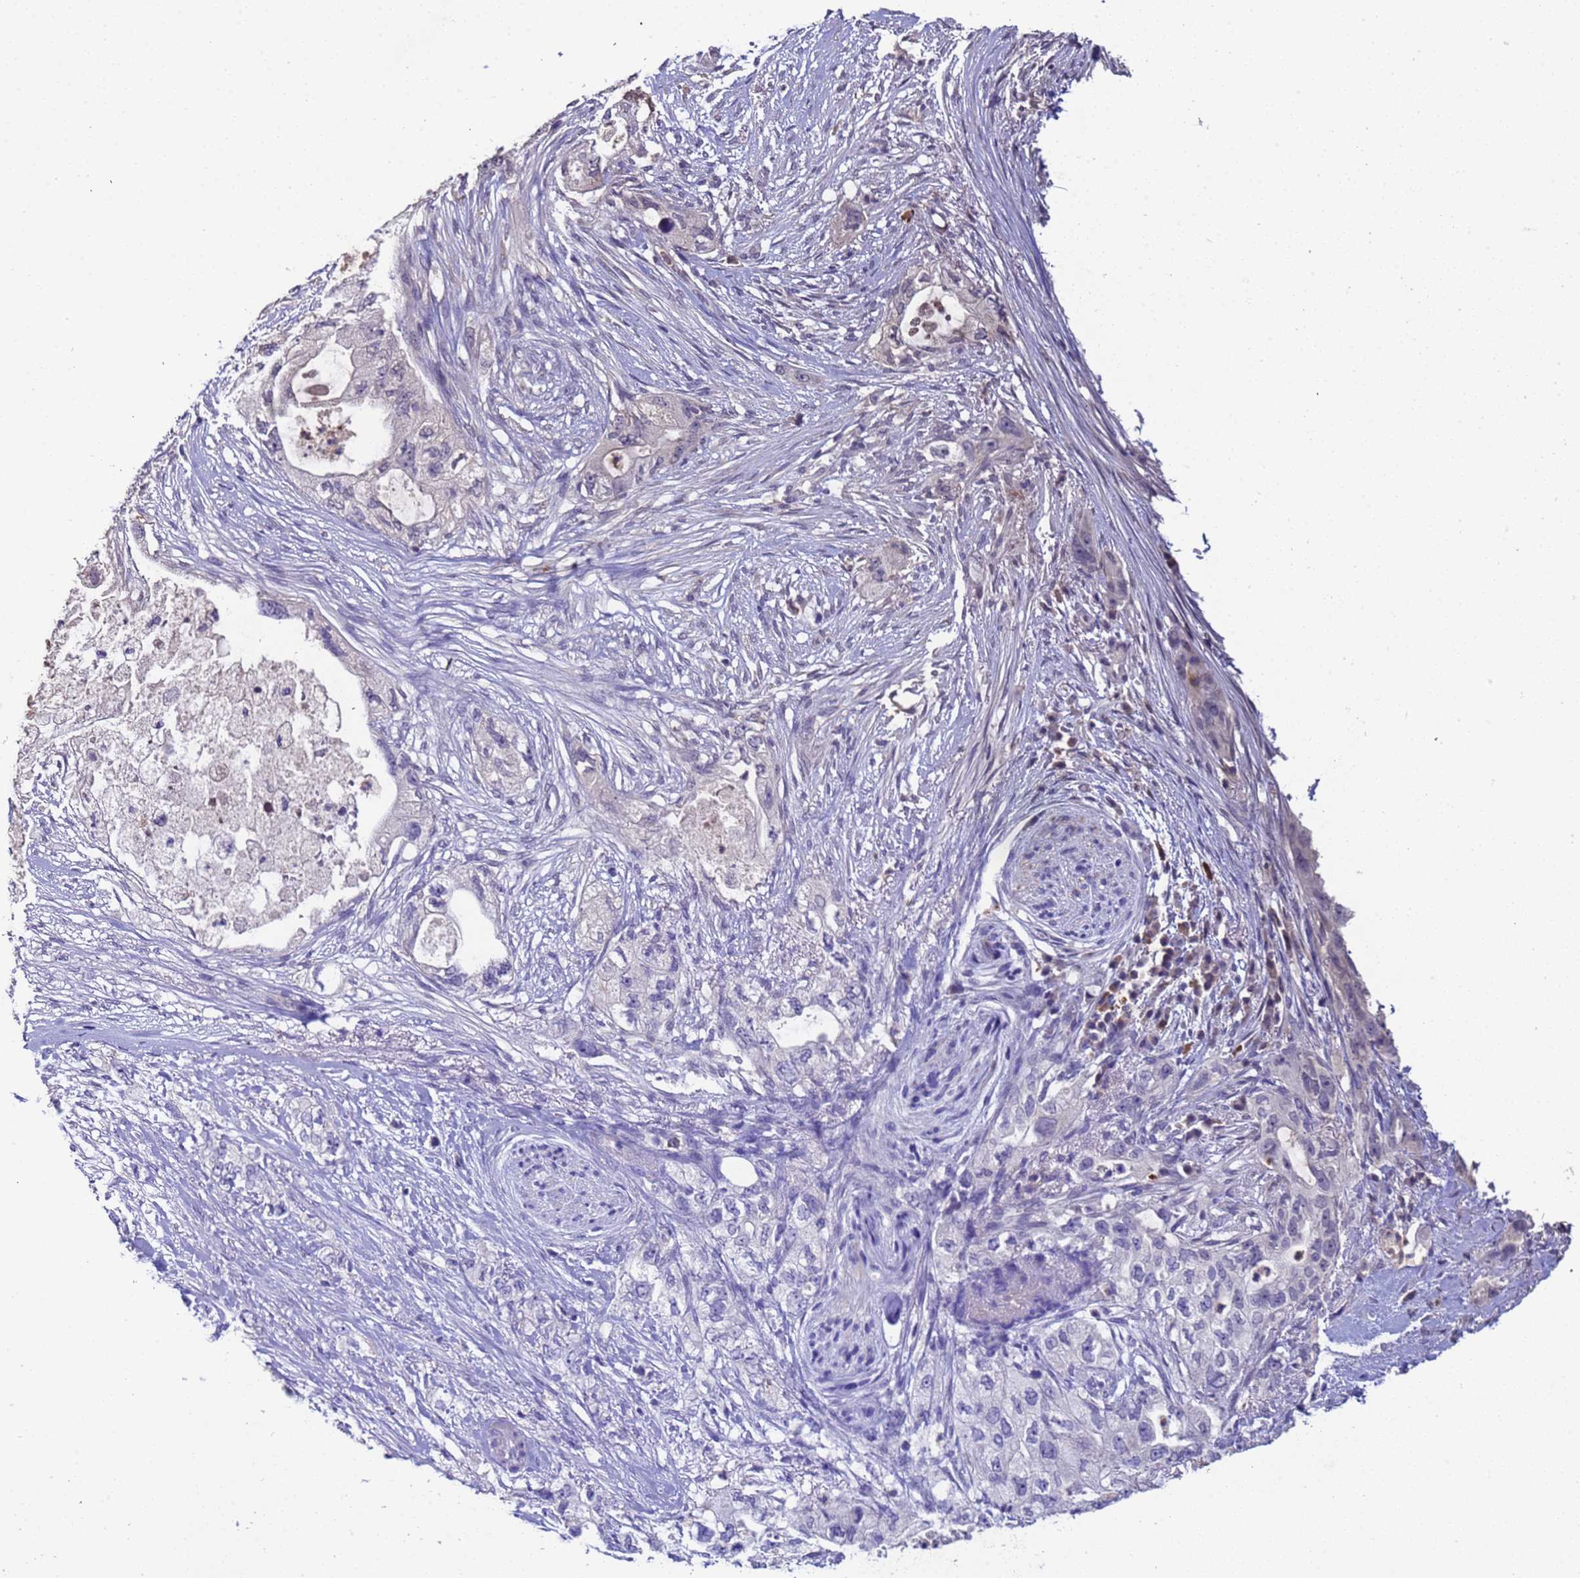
{"staining": {"intensity": "negative", "quantity": "none", "location": "none"}, "tissue": "pancreatic cancer", "cell_type": "Tumor cells", "image_type": "cancer", "snomed": [{"axis": "morphology", "description": "Adenocarcinoma, NOS"}, {"axis": "topography", "description": "Pancreas"}], "caption": "A histopathology image of human adenocarcinoma (pancreatic) is negative for staining in tumor cells.", "gene": "ZNF248", "patient": {"sex": "female", "age": 73}}